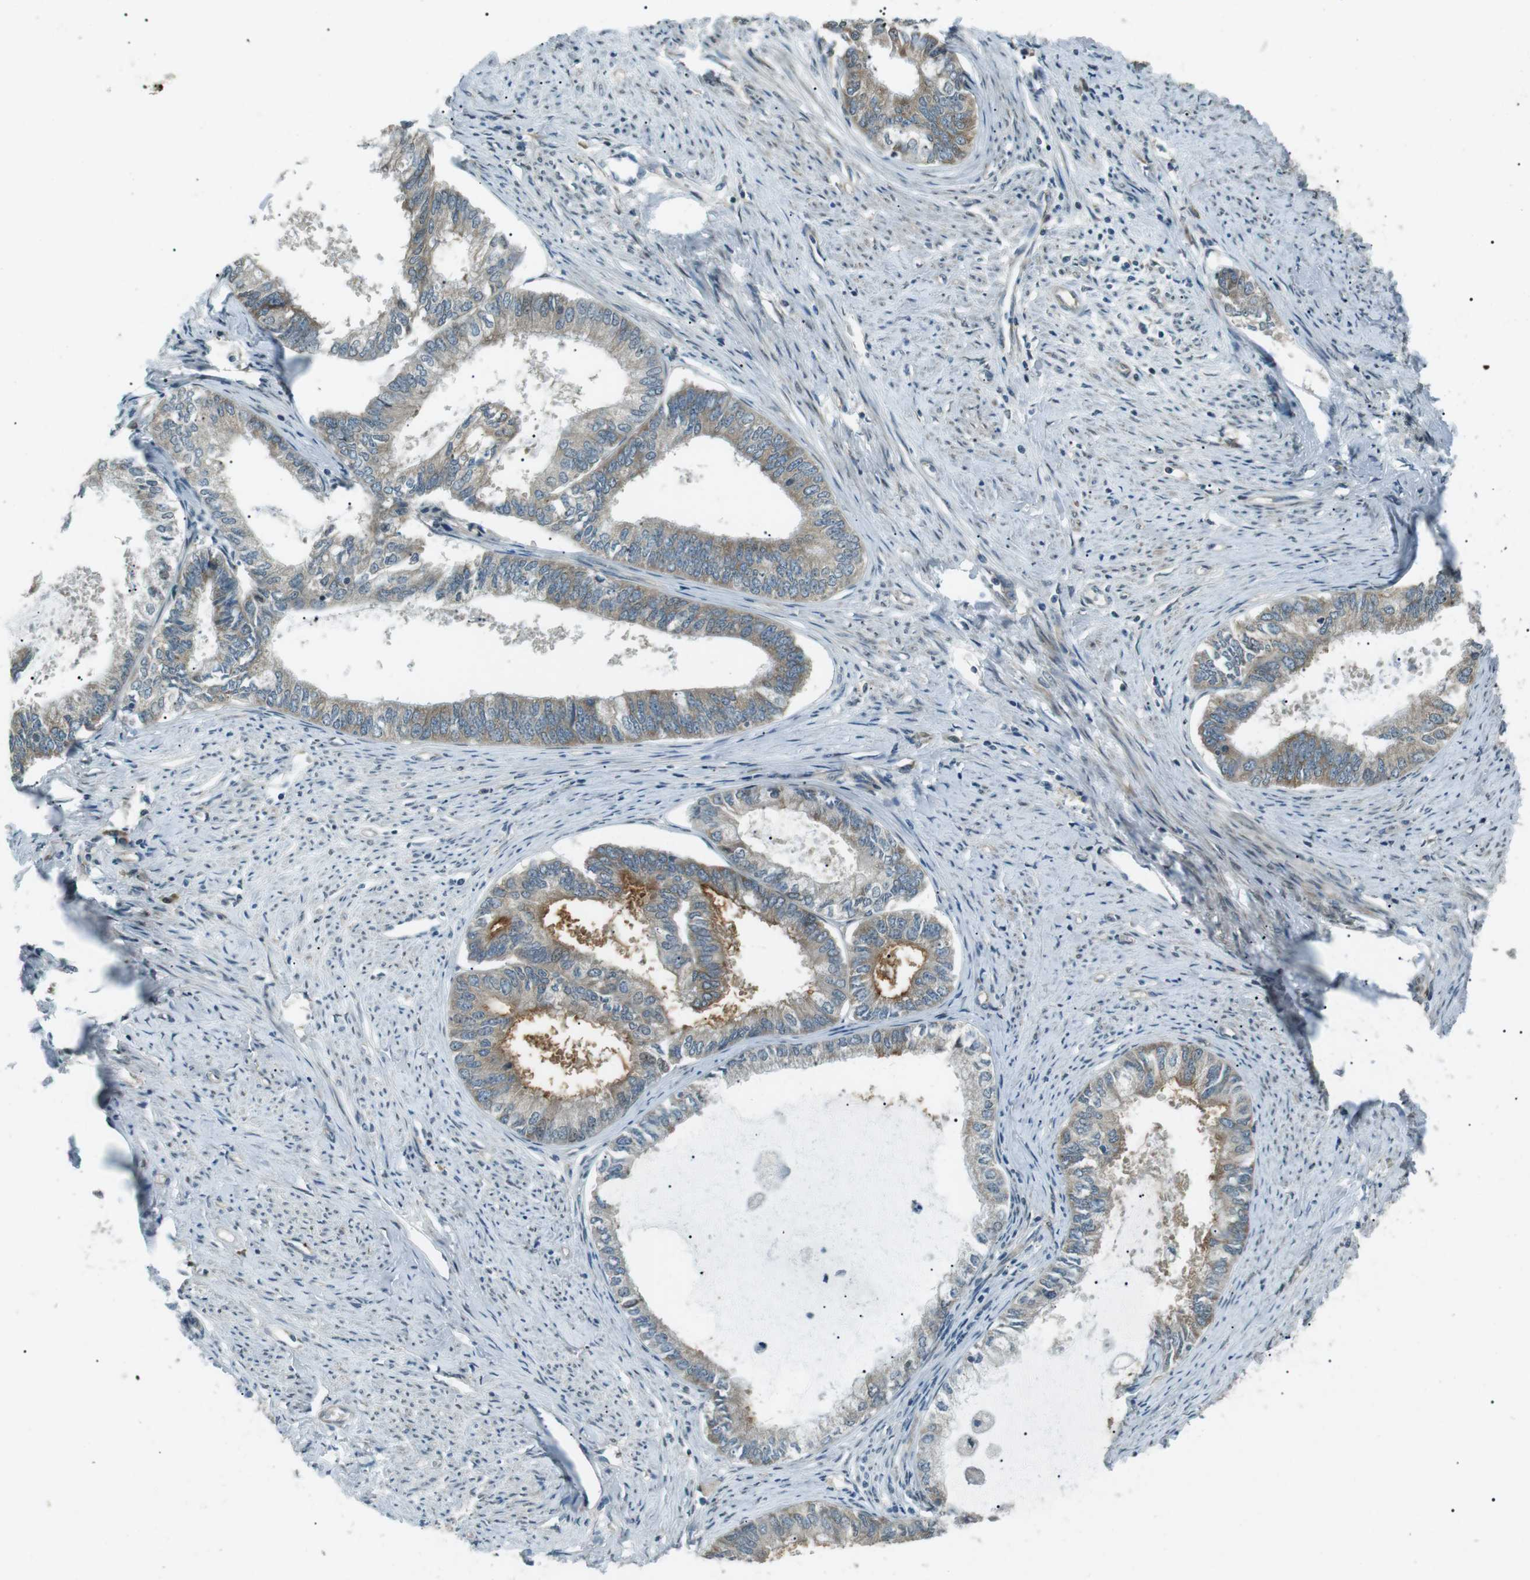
{"staining": {"intensity": "weak", "quantity": ">75%", "location": "cytoplasmic/membranous"}, "tissue": "endometrial cancer", "cell_type": "Tumor cells", "image_type": "cancer", "snomed": [{"axis": "morphology", "description": "Adenocarcinoma, NOS"}, {"axis": "topography", "description": "Endometrium"}], "caption": "Adenocarcinoma (endometrial) was stained to show a protein in brown. There is low levels of weak cytoplasmic/membranous expression in about >75% of tumor cells.", "gene": "TMEM74", "patient": {"sex": "female", "age": 86}}